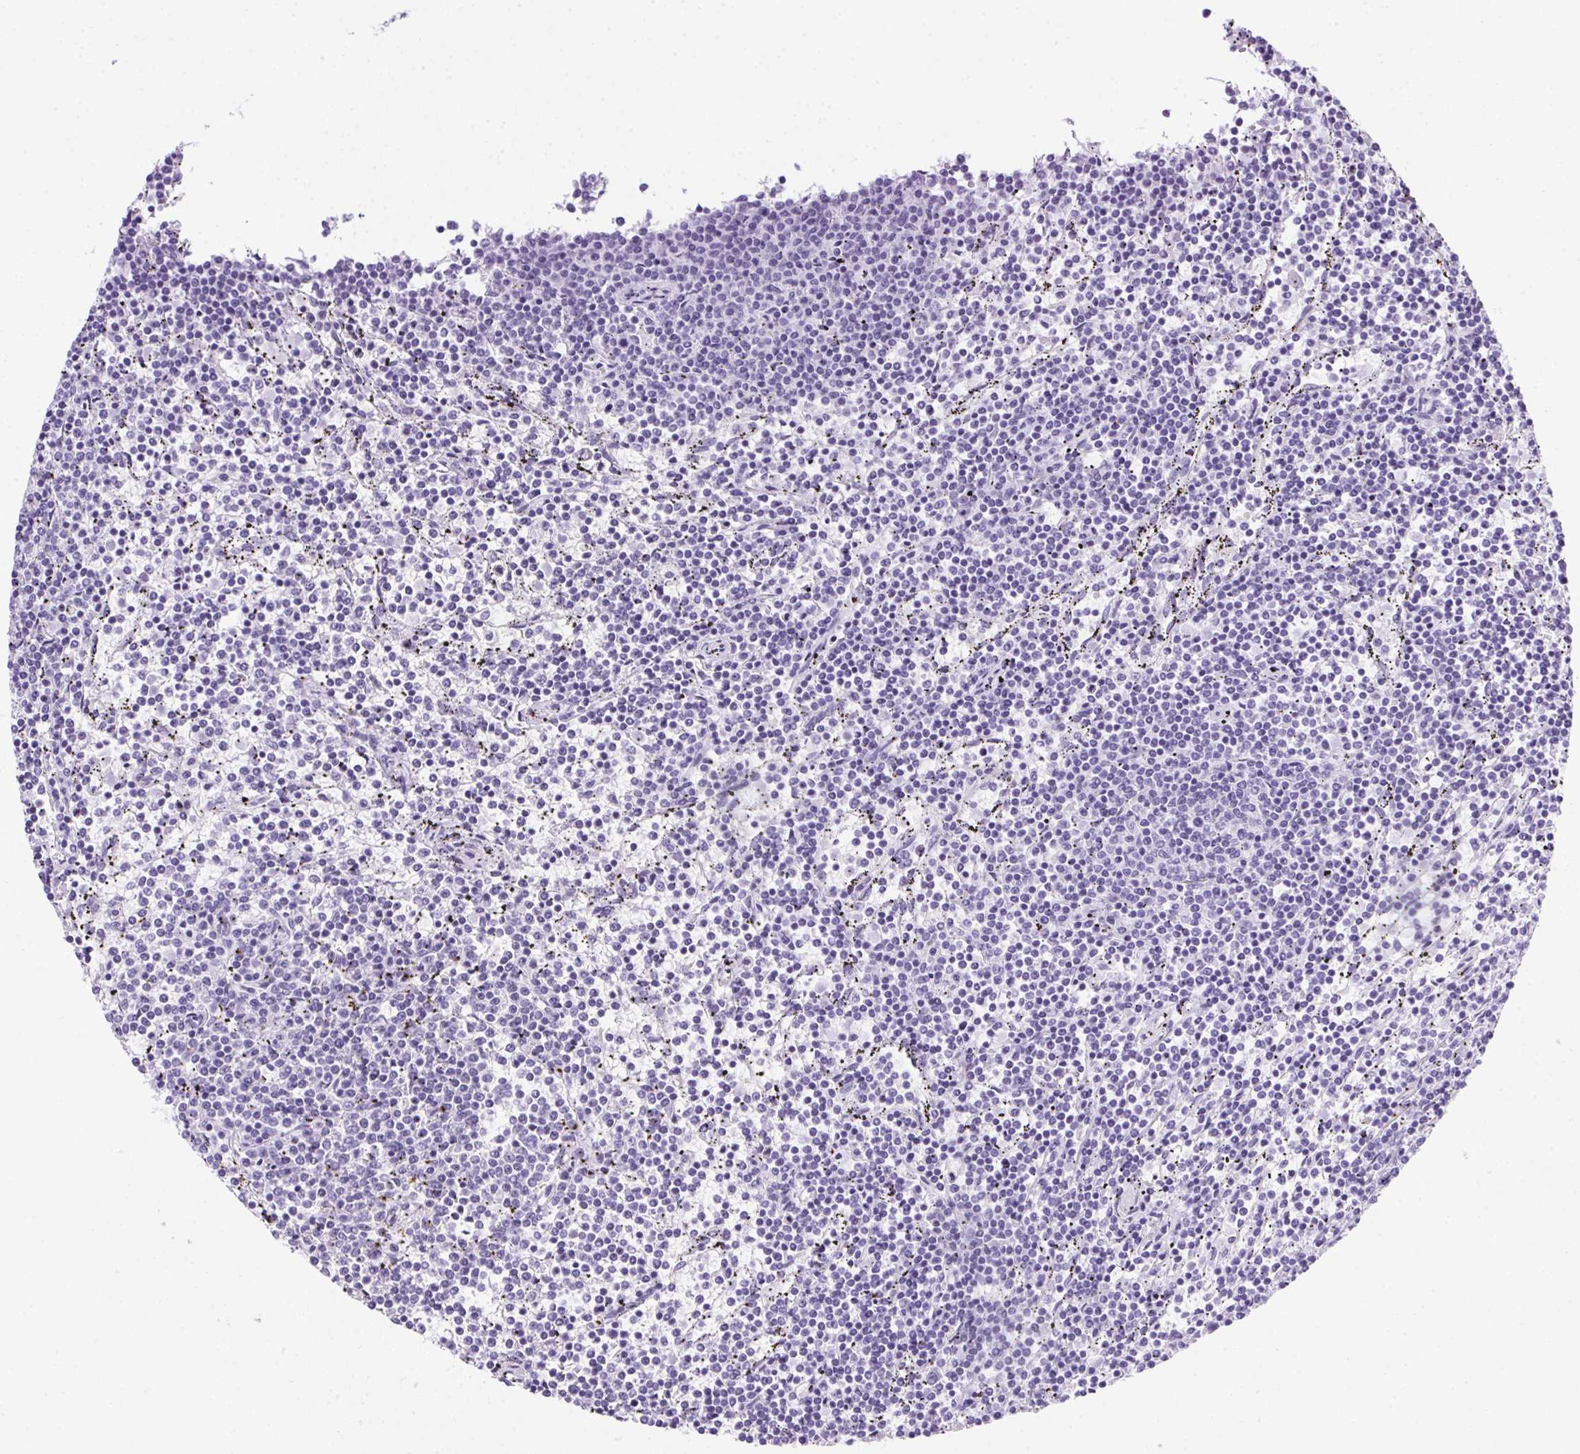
{"staining": {"intensity": "negative", "quantity": "none", "location": "none"}, "tissue": "lymphoma", "cell_type": "Tumor cells", "image_type": "cancer", "snomed": [{"axis": "morphology", "description": "Malignant lymphoma, non-Hodgkin's type, Low grade"}, {"axis": "topography", "description": "Spleen"}], "caption": "DAB (3,3'-diaminobenzidine) immunohistochemical staining of human low-grade malignant lymphoma, non-Hodgkin's type shows no significant staining in tumor cells. (Brightfield microscopy of DAB (3,3'-diaminobenzidine) immunohistochemistry (IHC) at high magnification).", "gene": "SPACA5B", "patient": {"sex": "female", "age": 50}}